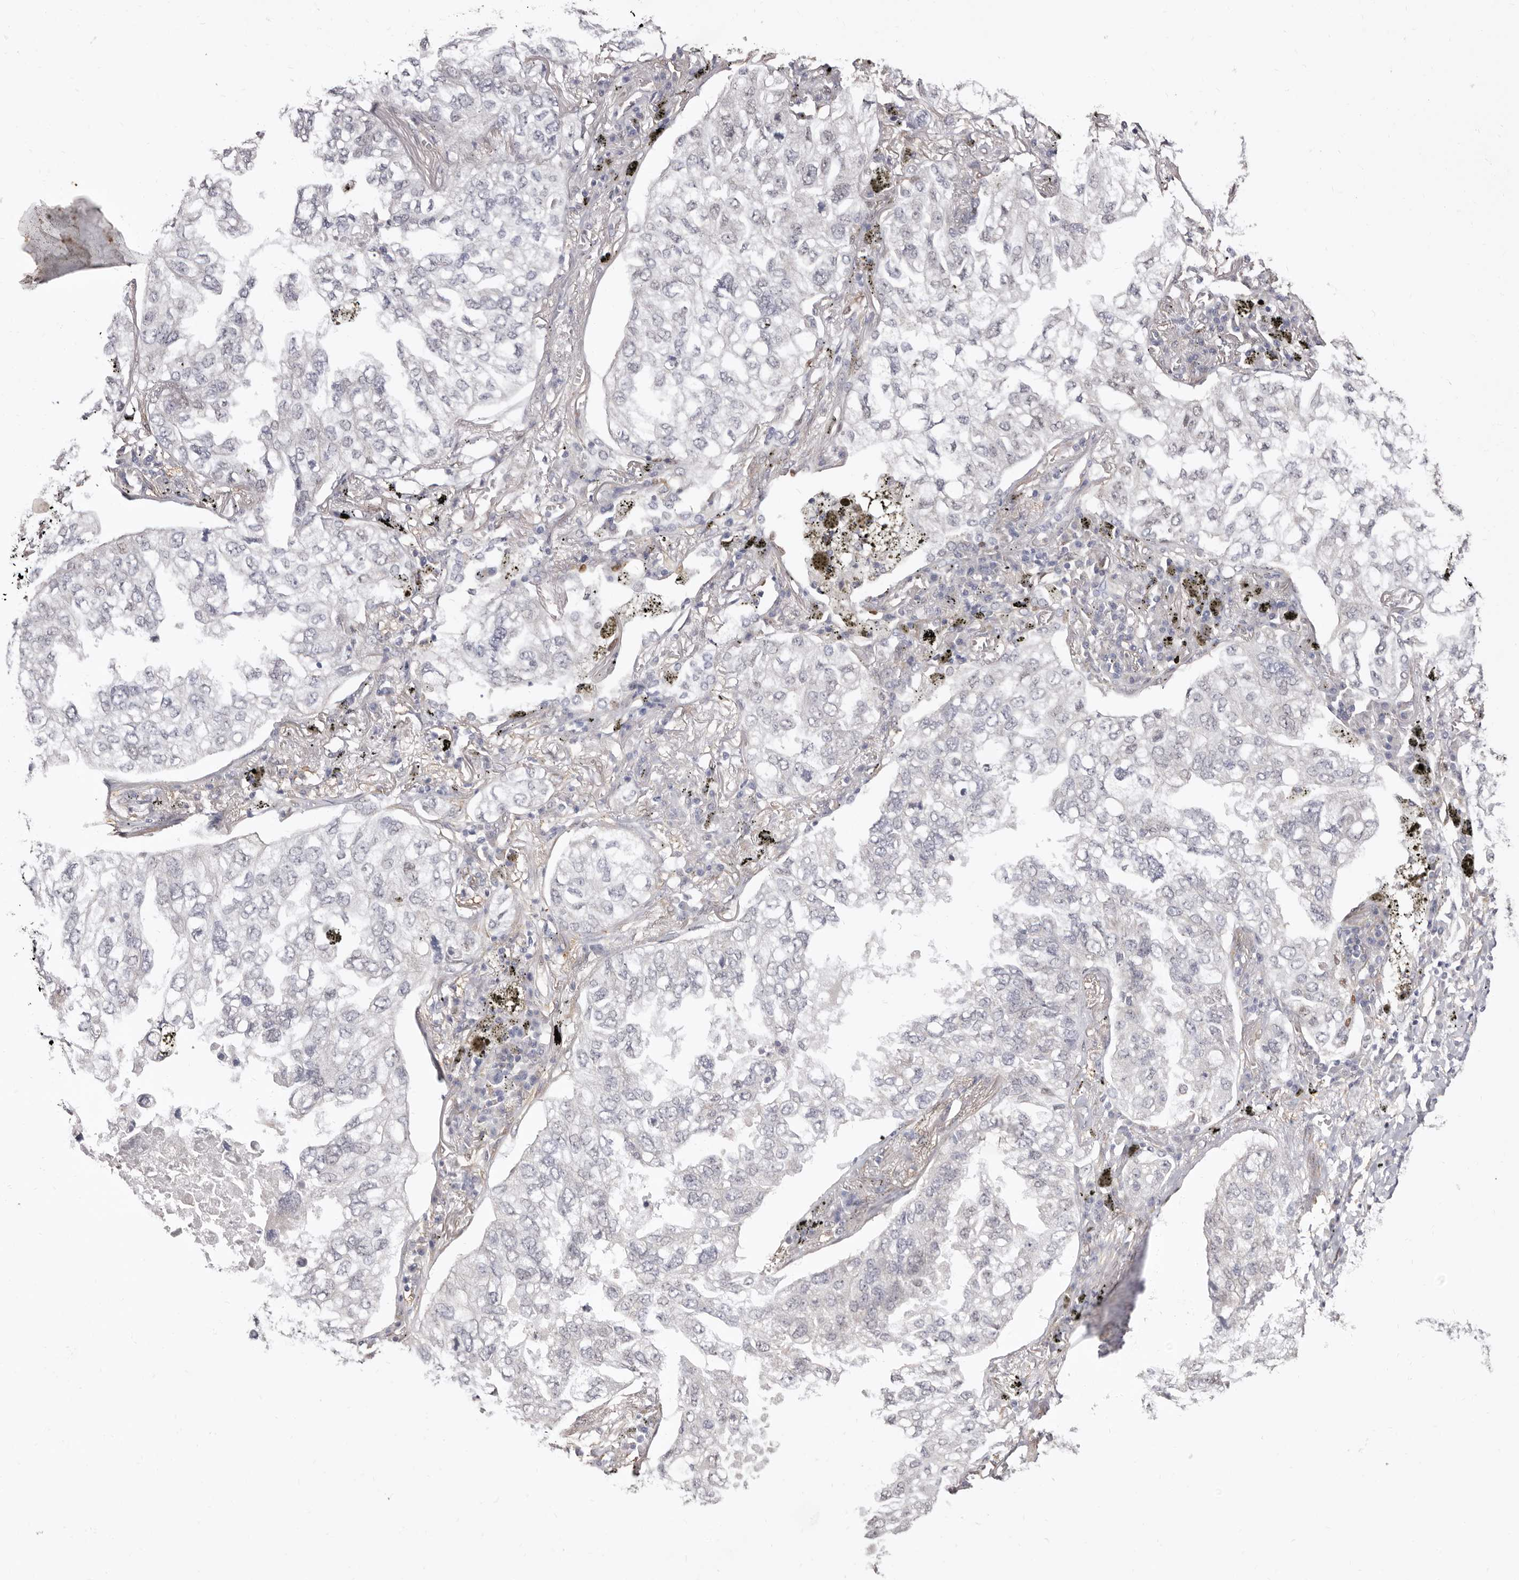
{"staining": {"intensity": "negative", "quantity": "none", "location": "none"}, "tissue": "lung cancer", "cell_type": "Tumor cells", "image_type": "cancer", "snomed": [{"axis": "morphology", "description": "Adenocarcinoma, NOS"}, {"axis": "topography", "description": "Lung"}], "caption": "Photomicrograph shows no protein expression in tumor cells of lung adenocarcinoma tissue. (Immunohistochemistry (ihc), brightfield microscopy, high magnification).", "gene": "KHDRBS2", "patient": {"sex": "male", "age": 65}}